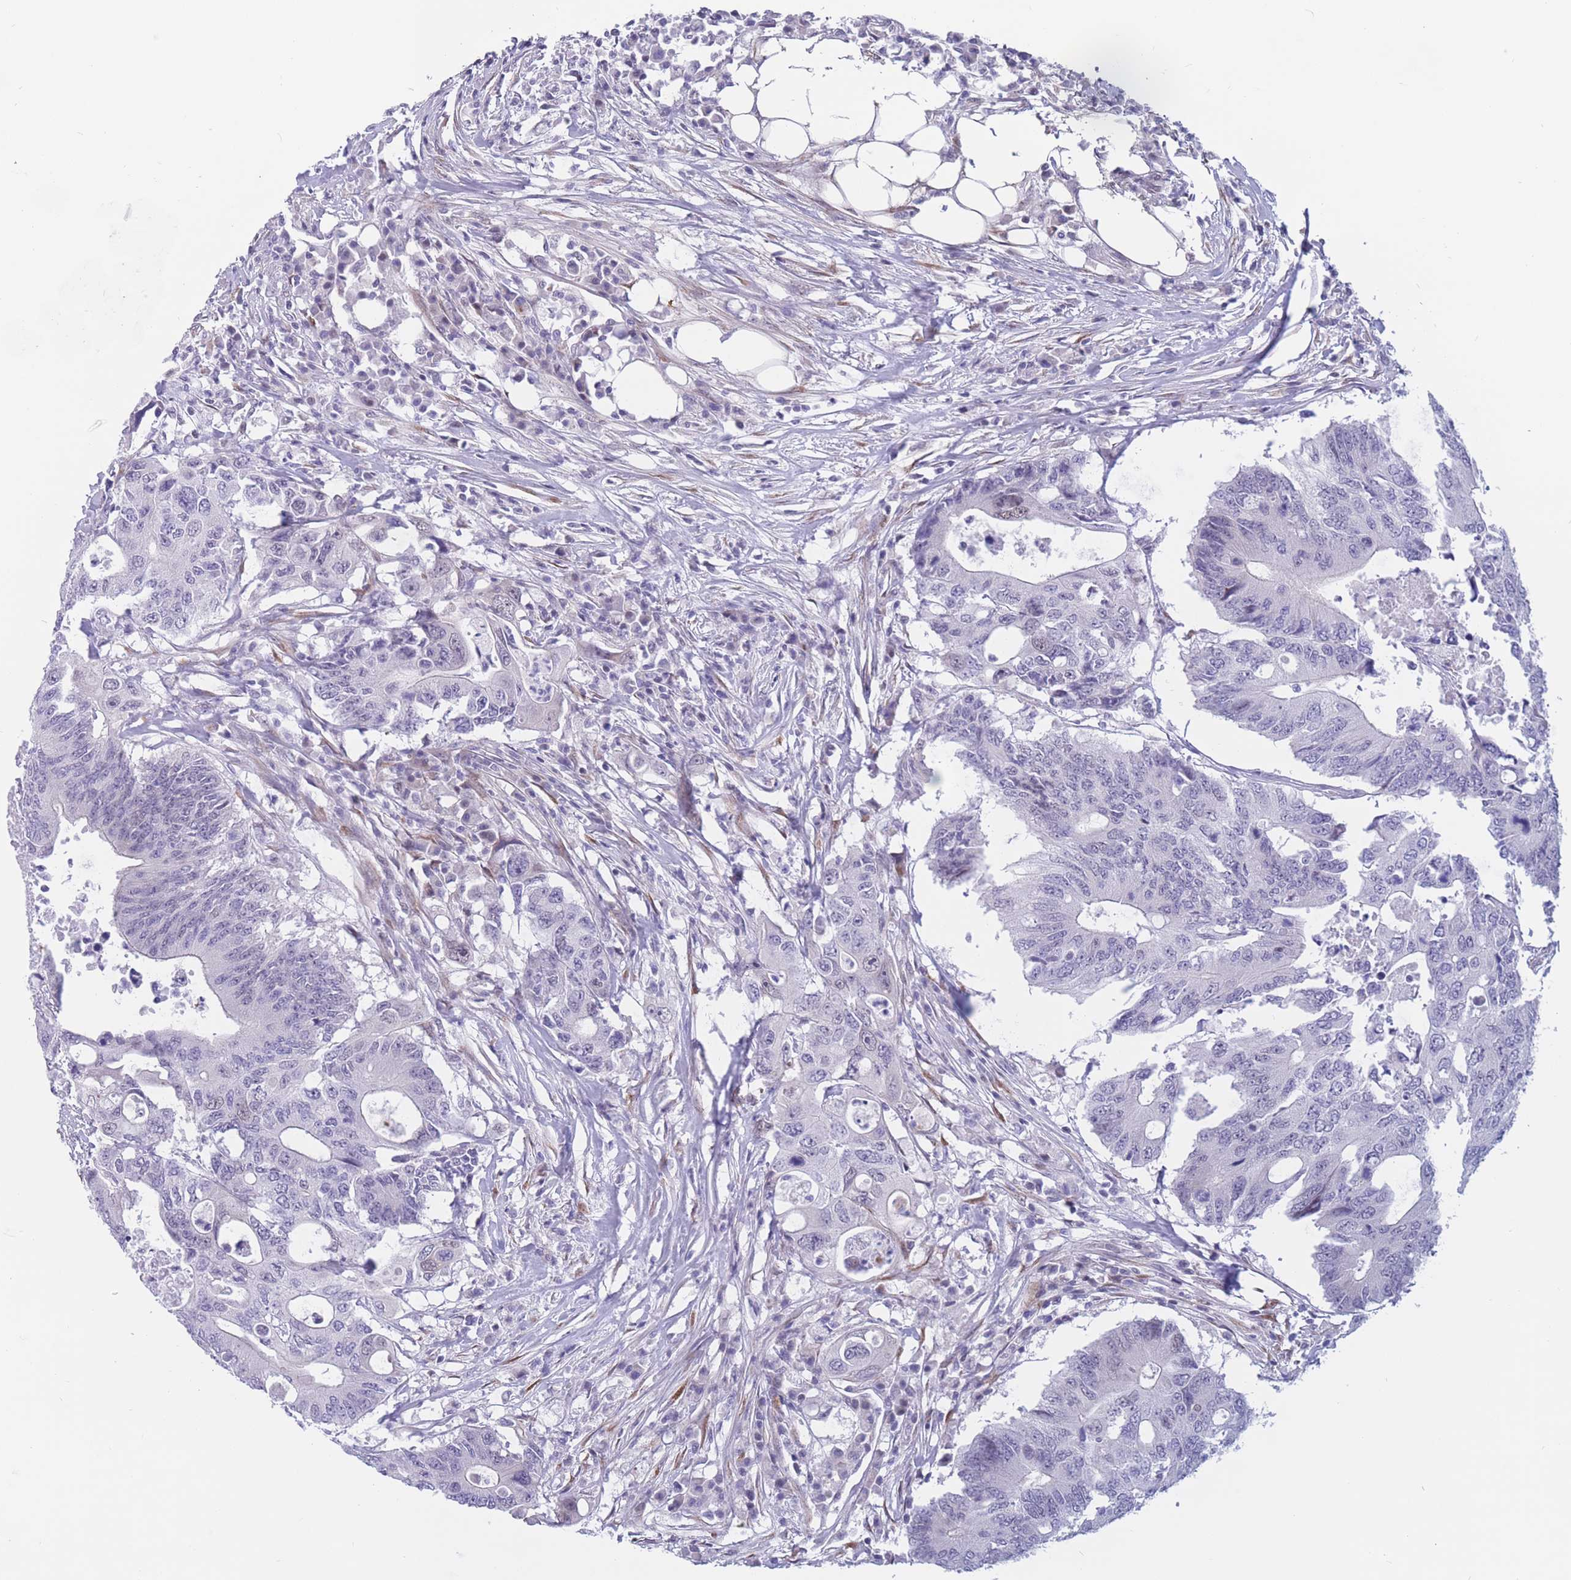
{"staining": {"intensity": "negative", "quantity": "none", "location": "none"}, "tissue": "colorectal cancer", "cell_type": "Tumor cells", "image_type": "cancer", "snomed": [{"axis": "morphology", "description": "Adenocarcinoma, NOS"}, {"axis": "topography", "description": "Colon"}], "caption": "High power microscopy histopathology image of an immunohistochemistry image of colorectal cancer, revealing no significant positivity in tumor cells.", "gene": "BCL9L", "patient": {"sex": "male", "age": 71}}